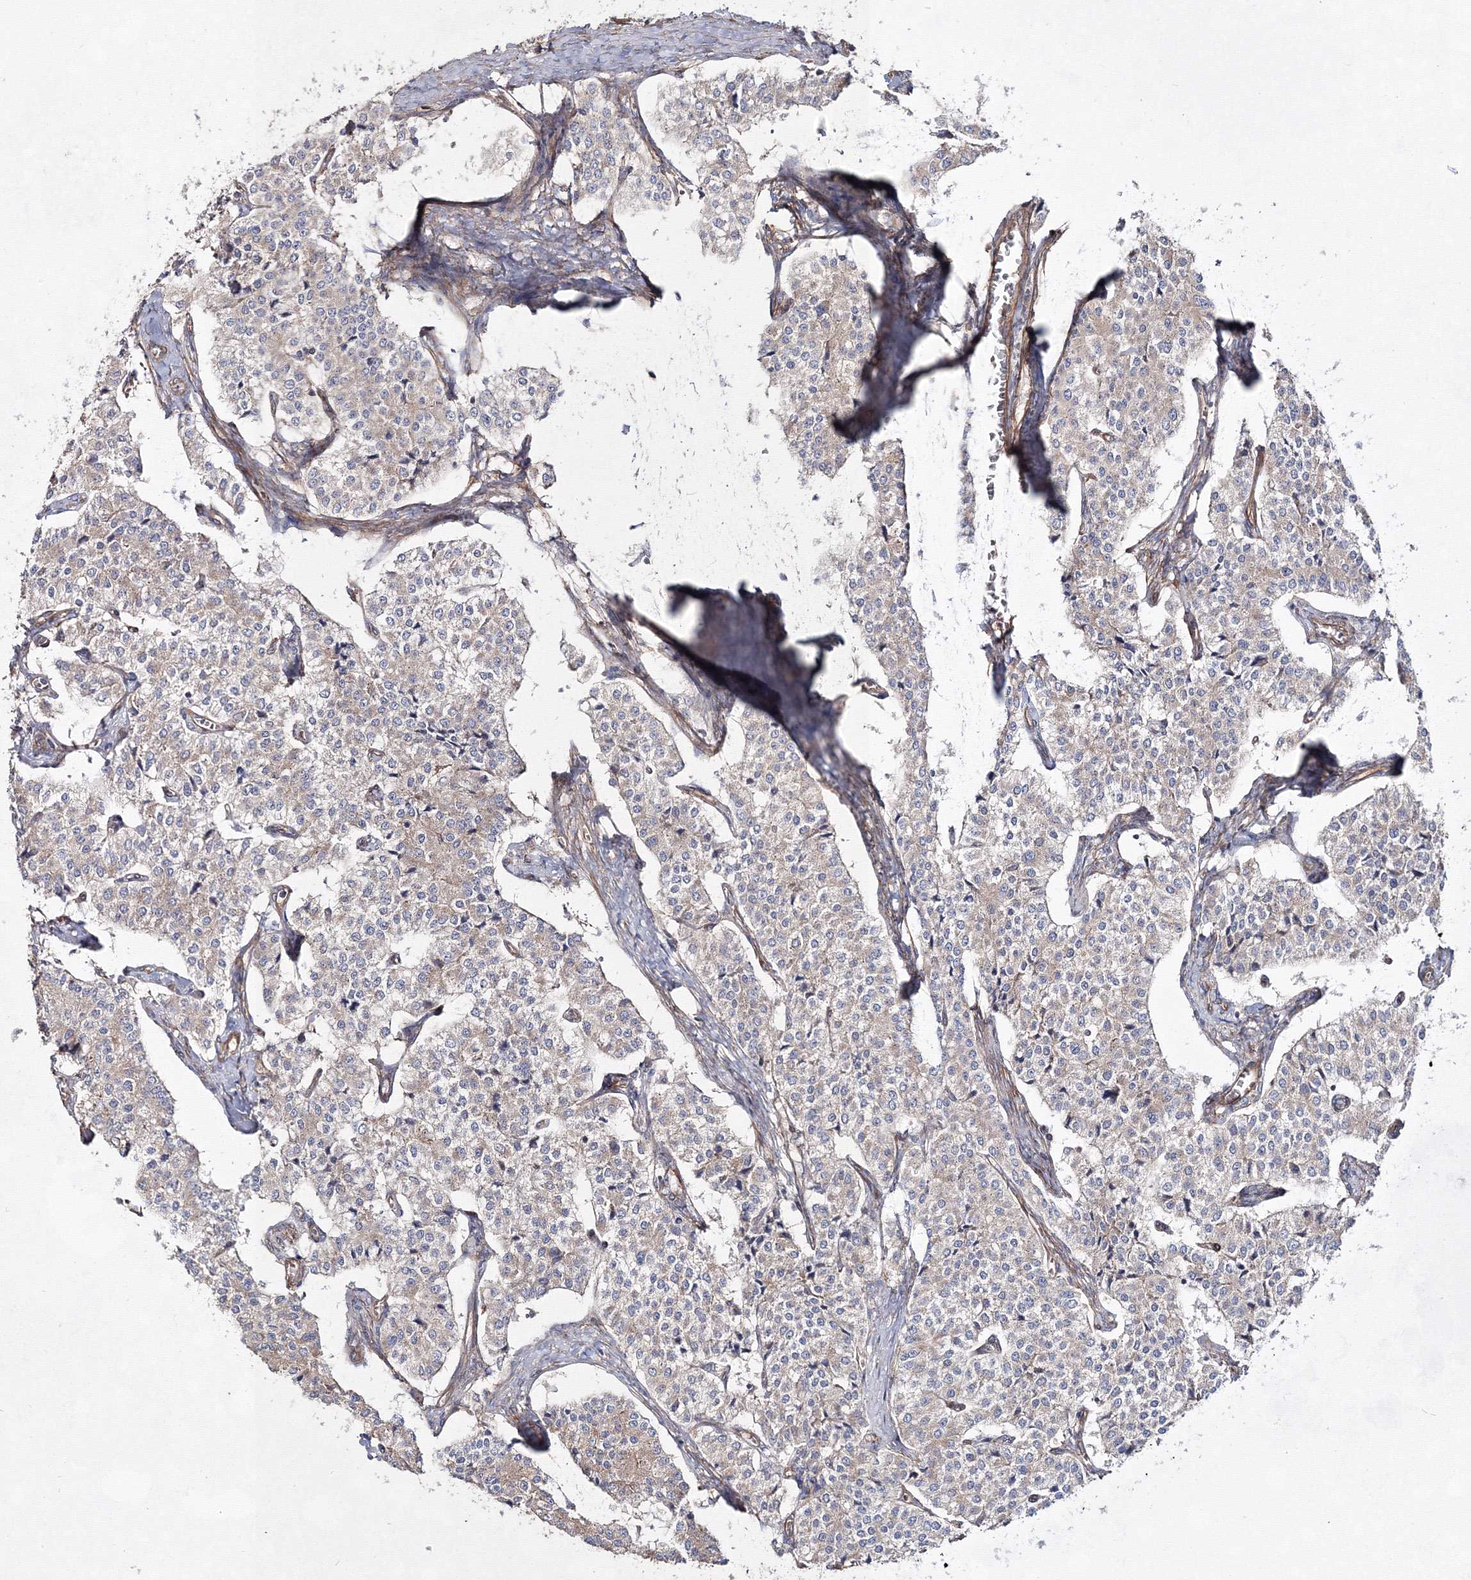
{"staining": {"intensity": "weak", "quantity": ">75%", "location": "cytoplasmic/membranous"}, "tissue": "carcinoid", "cell_type": "Tumor cells", "image_type": "cancer", "snomed": [{"axis": "morphology", "description": "Carcinoid, malignant, NOS"}, {"axis": "topography", "description": "Colon"}], "caption": "This image demonstrates carcinoid stained with immunohistochemistry (IHC) to label a protein in brown. The cytoplasmic/membranous of tumor cells show weak positivity for the protein. Nuclei are counter-stained blue.", "gene": "EXOC6", "patient": {"sex": "female", "age": 52}}